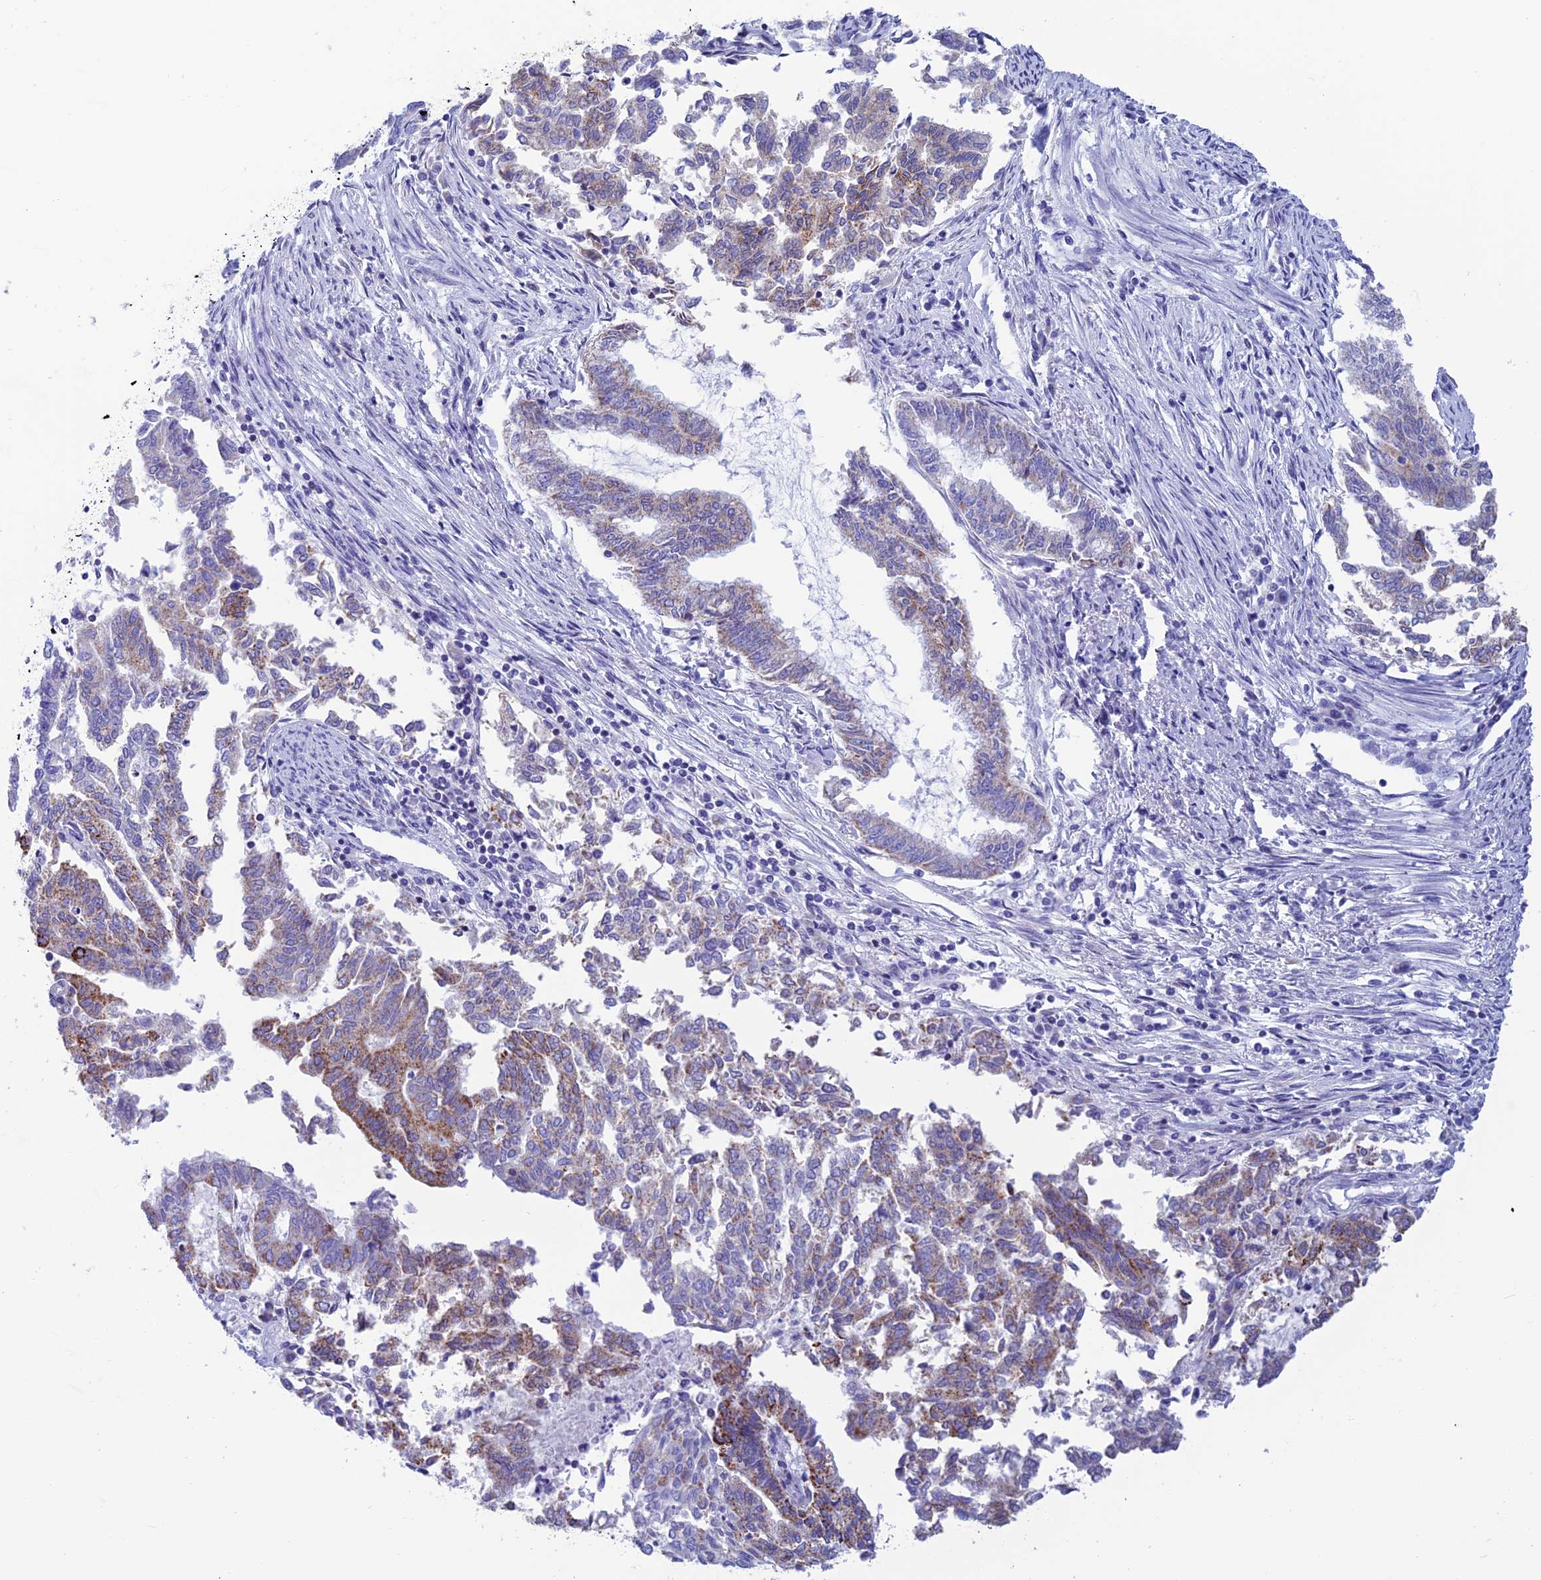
{"staining": {"intensity": "moderate", "quantity": "<25%", "location": "cytoplasmic/membranous"}, "tissue": "endometrial cancer", "cell_type": "Tumor cells", "image_type": "cancer", "snomed": [{"axis": "morphology", "description": "Adenocarcinoma, NOS"}, {"axis": "topography", "description": "Endometrium"}], "caption": "The histopathology image shows immunohistochemical staining of endometrial cancer (adenocarcinoma). There is moderate cytoplasmic/membranous expression is seen in approximately <25% of tumor cells.", "gene": "NXPE4", "patient": {"sex": "female", "age": 79}}